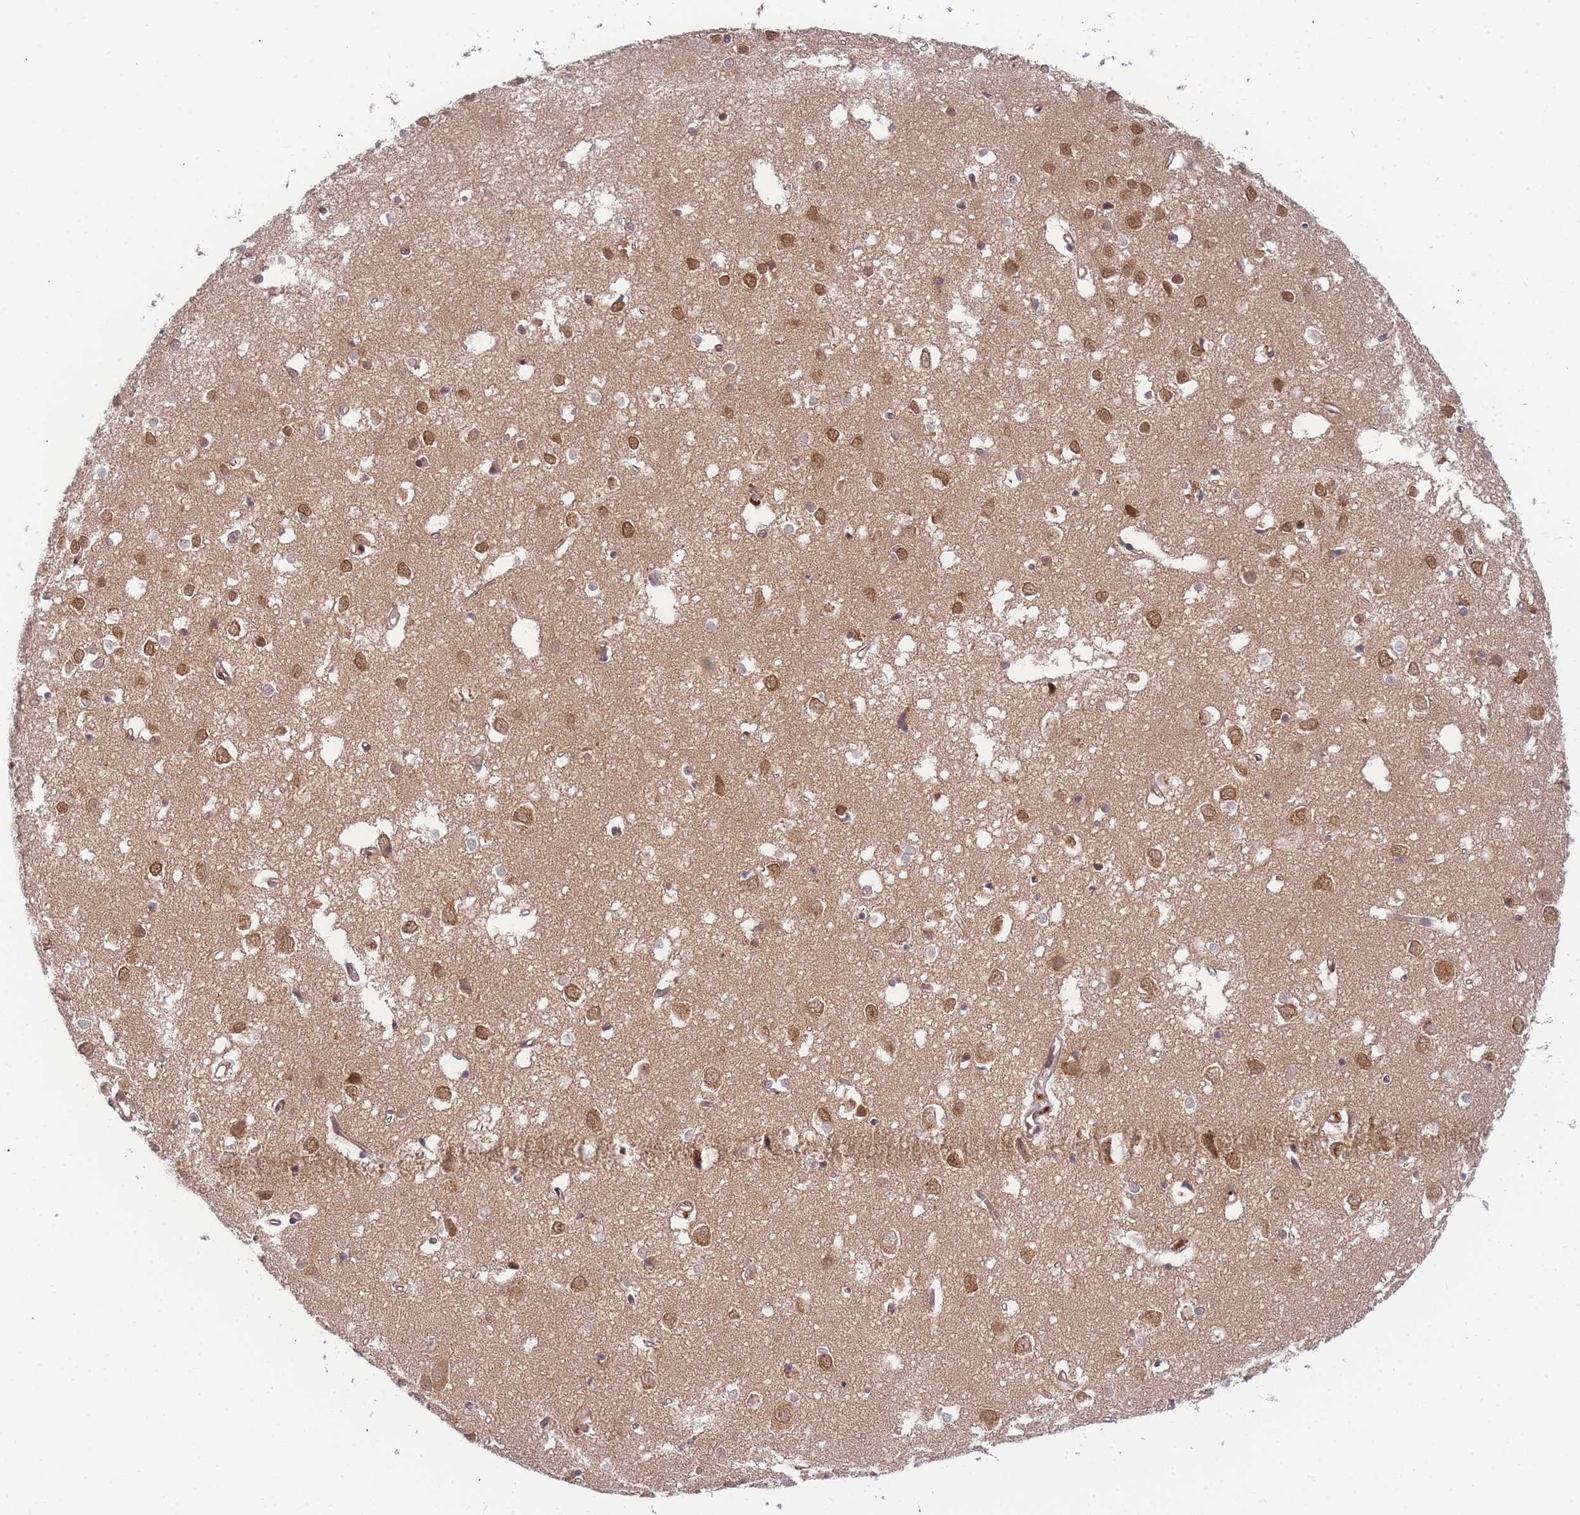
{"staining": {"intensity": "moderate", "quantity": ">75%", "location": "cytoplasmic/membranous,nuclear"}, "tissue": "cerebral cortex", "cell_type": "Endothelial cells", "image_type": "normal", "snomed": [{"axis": "morphology", "description": "Normal tissue, NOS"}, {"axis": "topography", "description": "Cerebral cortex"}], "caption": "Unremarkable cerebral cortex reveals moderate cytoplasmic/membranous,nuclear staining in approximately >75% of endothelial cells, visualized by immunohistochemistry.", "gene": "KIAA1191", "patient": {"sex": "female", "age": 64}}